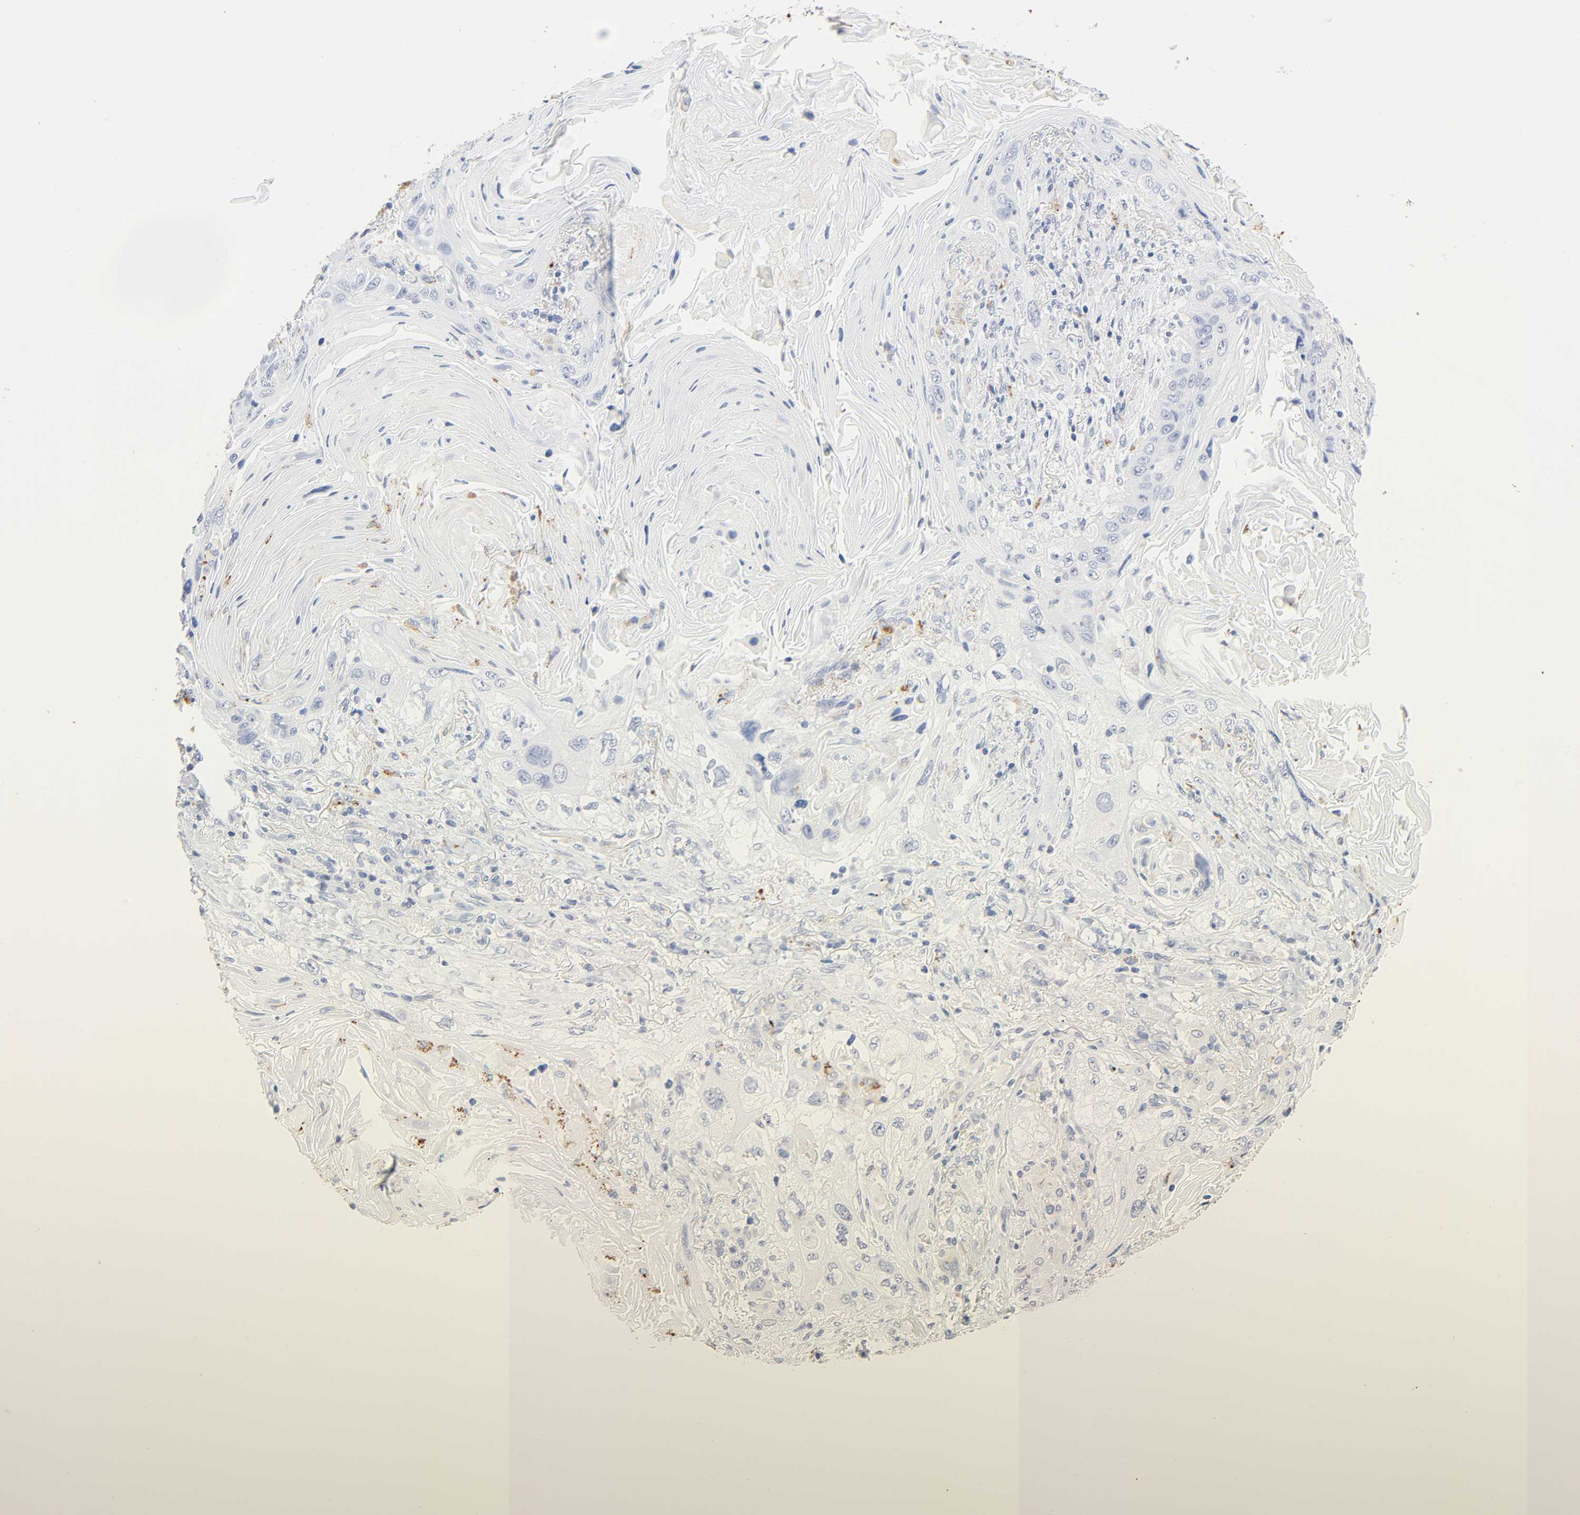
{"staining": {"intensity": "negative", "quantity": "none", "location": "none"}, "tissue": "lung cancer", "cell_type": "Tumor cells", "image_type": "cancer", "snomed": [{"axis": "morphology", "description": "Squamous cell carcinoma, NOS"}, {"axis": "topography", "description": "Lung"}], "caption": "This is an immunohistochemistry (IHC) photomicrograph of lung squamous cell carcinoma. There is no positivity in tumor cells.", "gene": "PLP1", "patient": {"sex": "female", "age": 67}}